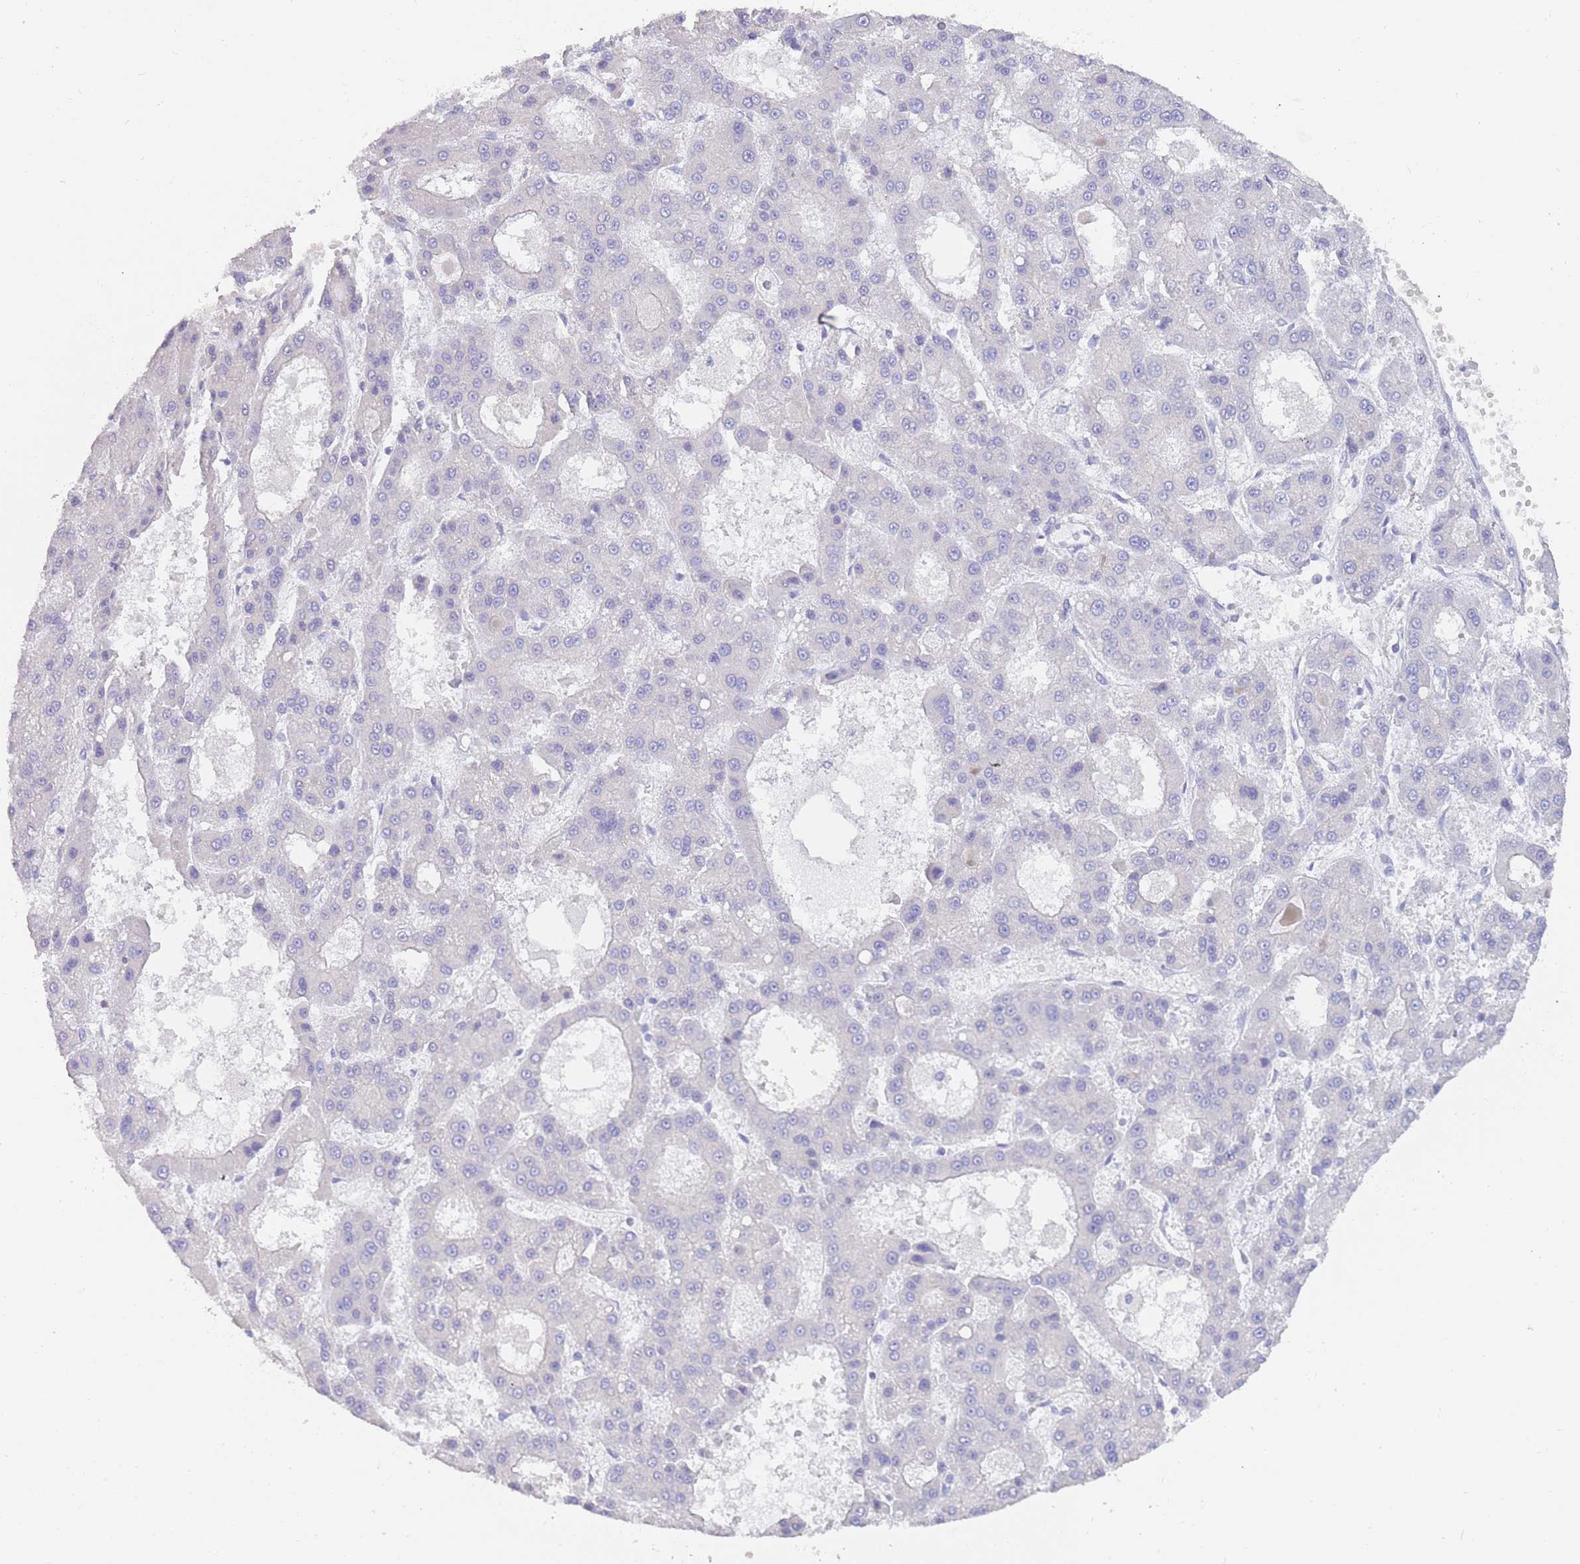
{"staining": {"intensity": "negative", "quantity": "none", "location": "none"}, "tissue": "liver cancer", "cell_type": "Tumor cells", "image_type": "cancer", "snomed": [{"axis": "morphology", "description": "Carcinoma, Hepatocellular, NOS"}, {"axis": "topography", "description": "Liver"}], "caption": "DAB immunohistochemical staining of human liver cancer (hepatocellular carcinoma) exhibits no significant staining in tumor cells.", "gene": "CCDC149", "patient": {"sex": "male", "age": 70}}